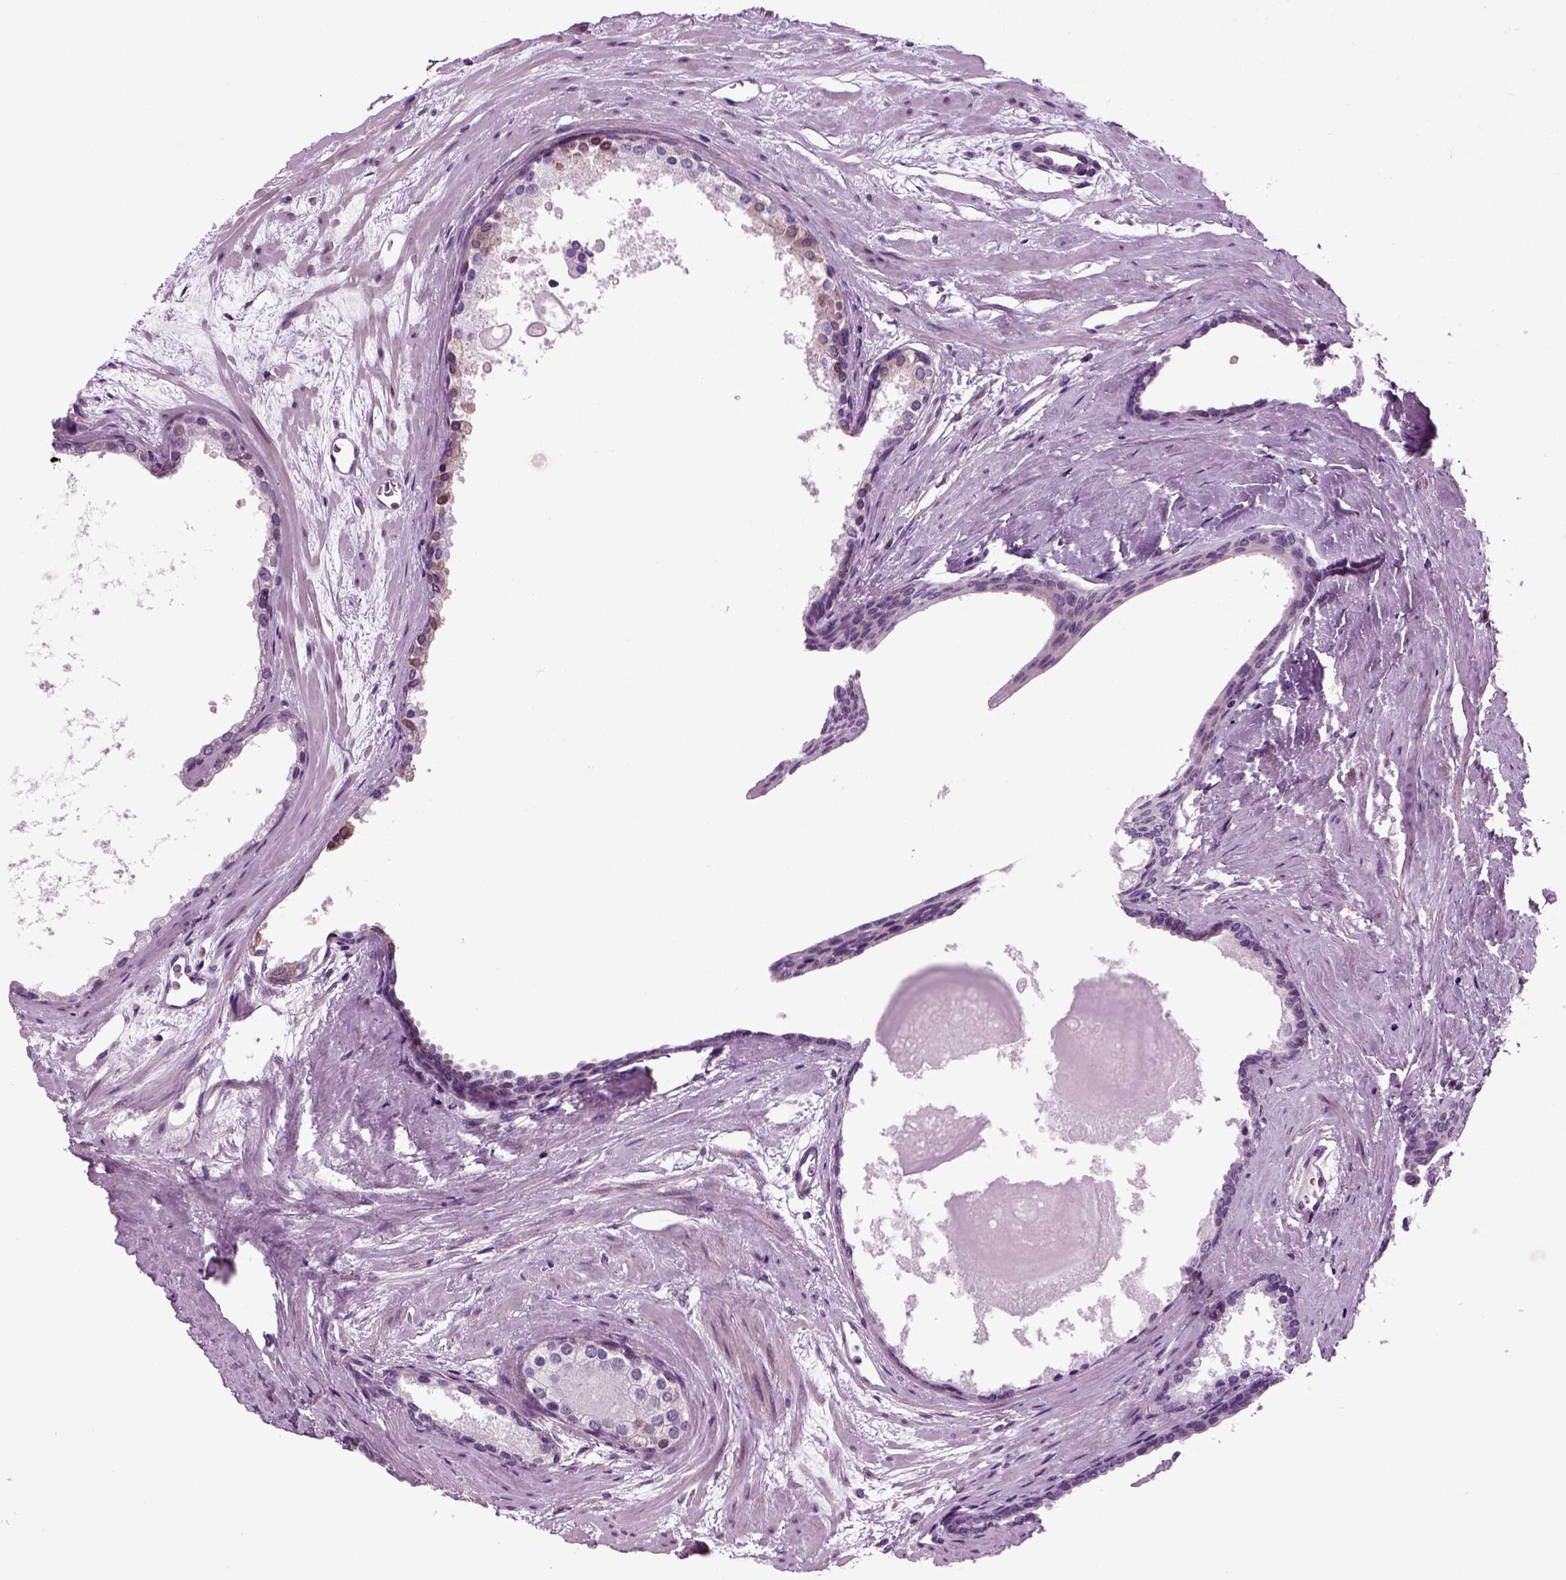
{"staining": {"intensity": "negative", "quantity": "none", "location": "none"}, "tissue": "prostate cancer", "cell_type": "Tumor cells", "image_type": "cancer", "snomed": [{"axis": "morphology", "description": "Adenocarcinoma, Low grade"}, {"axis": "topography", "description": "Prostate"}], "caption": "IHC of human prostate adenocarcinoma (low-grade) demonstrates no staining in tumor cells.", "gene": "ARID3A", "patient": {"sex": "male", "age": 56}}